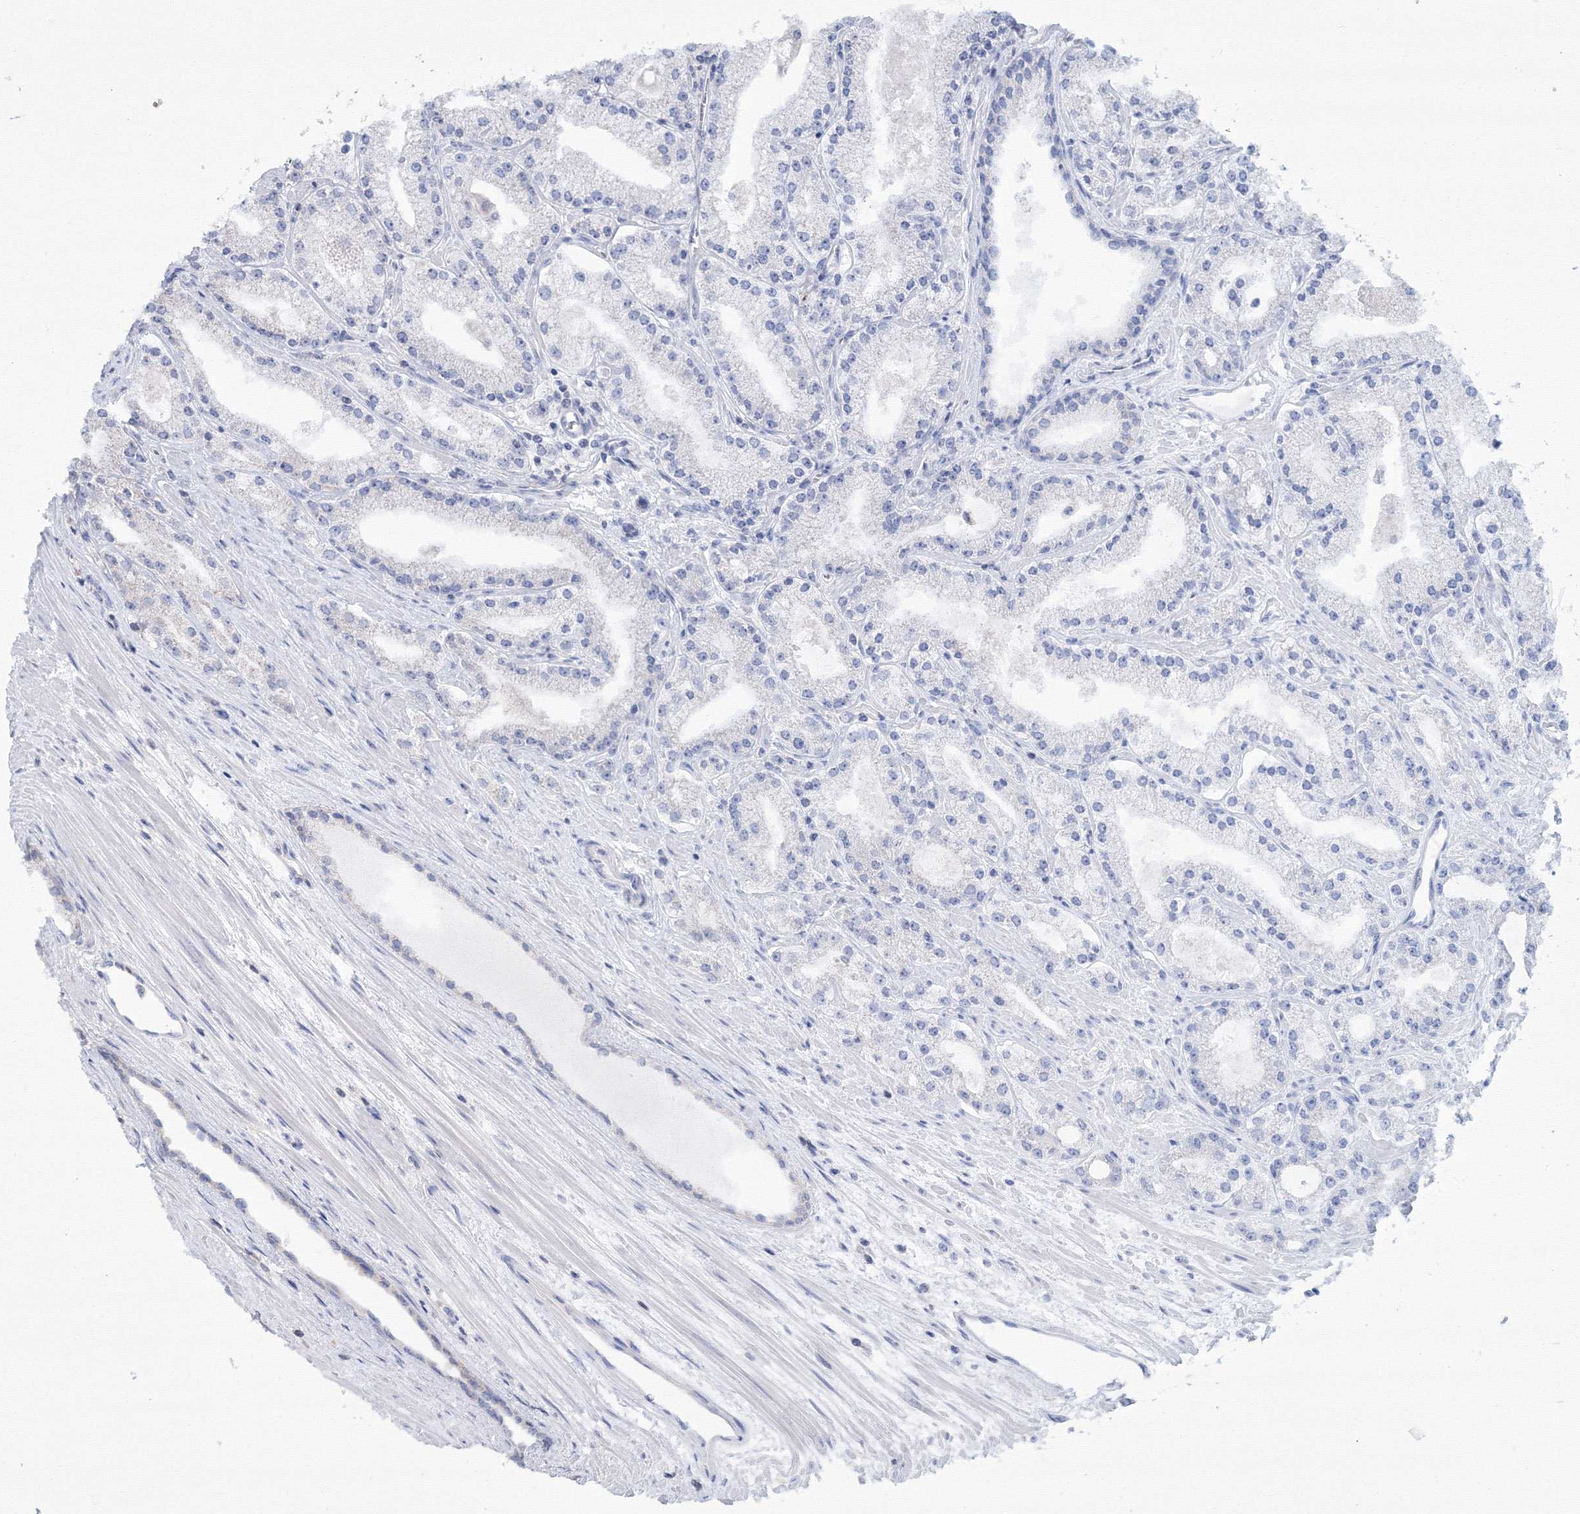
{"staining": {"intensity": "negative", "quantity": "none", "location": "none"}, "tissue": "prostate cancer", "cell_type": "Tumor cells", "image_type": "cancer", "snomed": [{"axis": "morphology", "description": "Adenocarcinoma, Low grade"}, {"axis": "topography", "description": "Prostate"}], "caption": "Prostate adenocarcinoma (low-grade) was stained to show a protein in brown. There is no significant positivity in tumor cells. (DAB immunohistochemistry (IHC) with hematoxylin counter stain).", "gene": "MKRN2", "patient": {"sex": "male", "age": 69}}